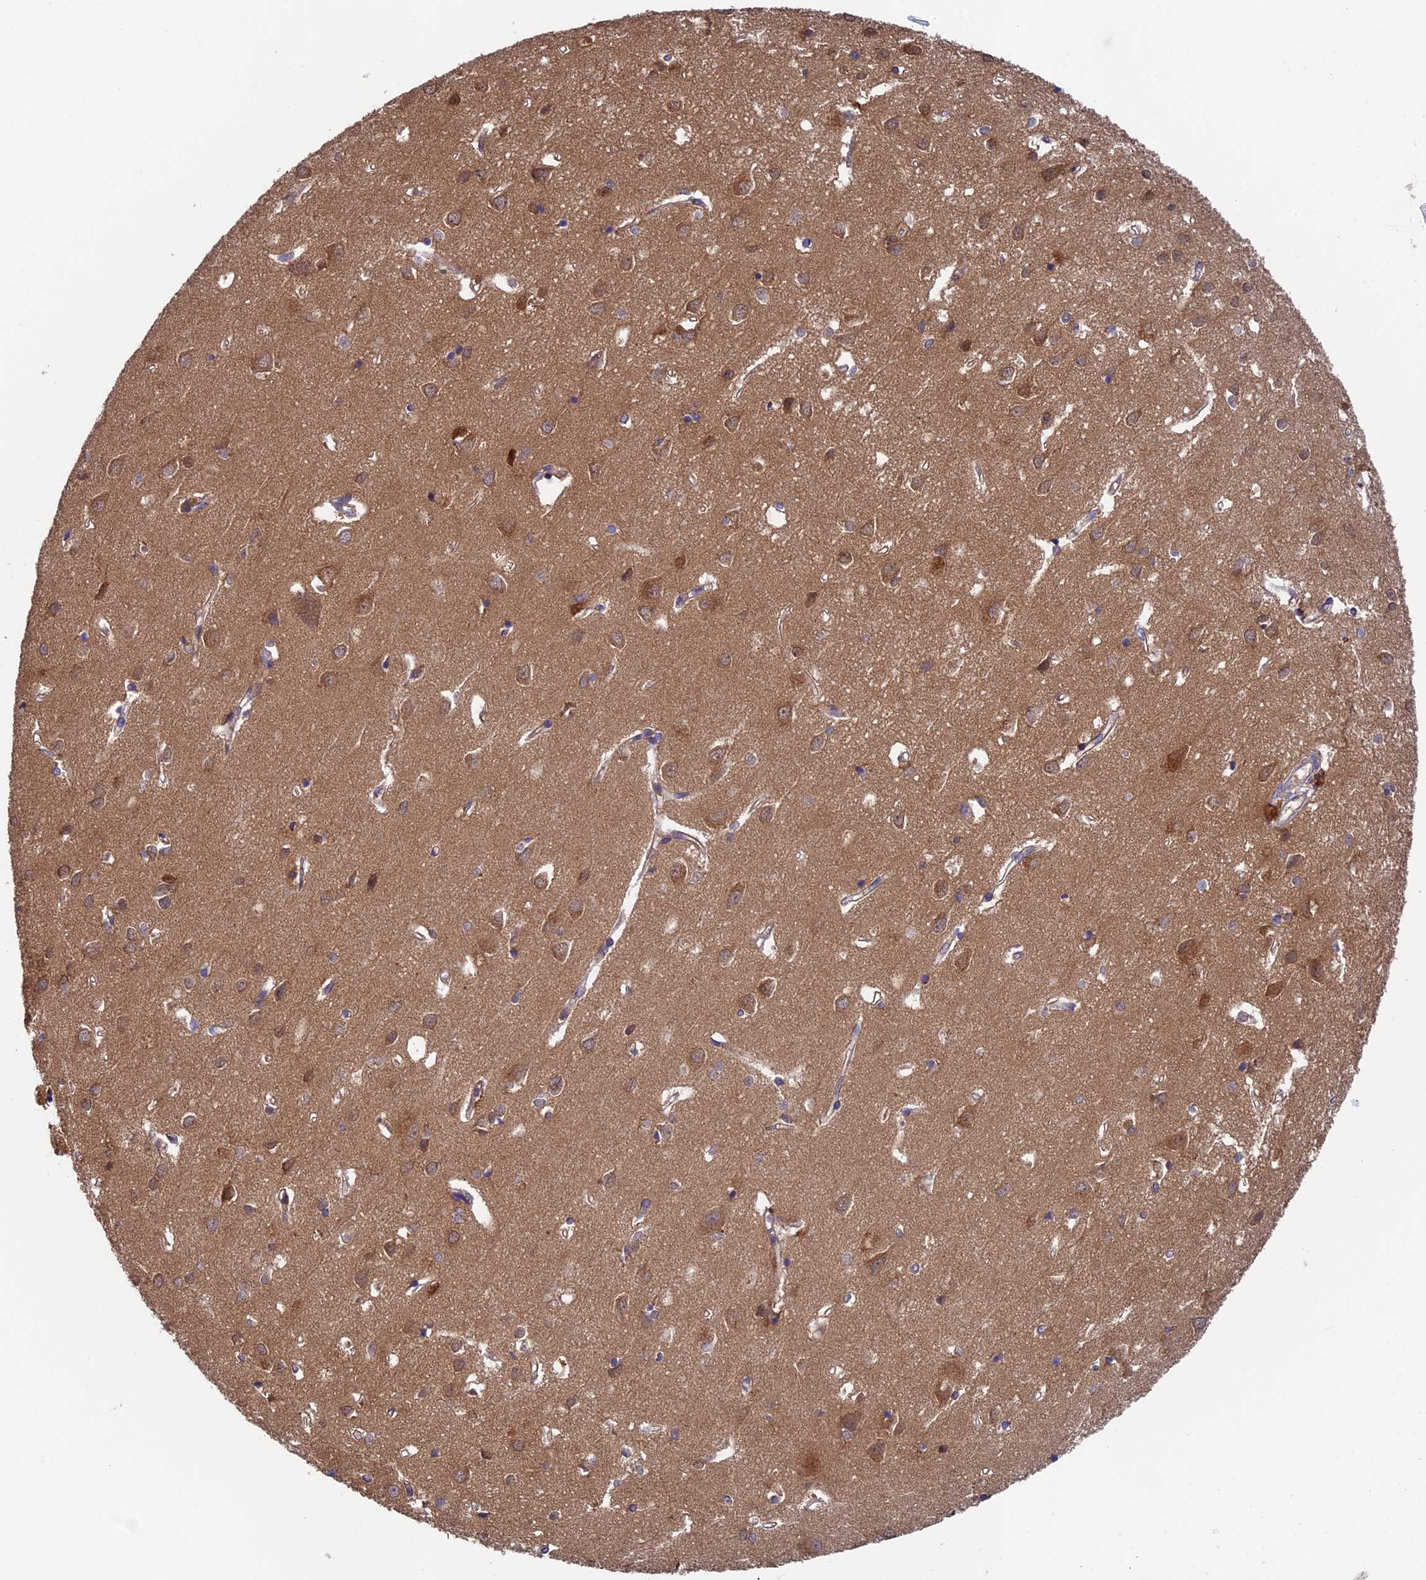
{"staining": {"intensity": "negative", "quantity": "none", "location": "none"}, "tissue": "cerebral cortex", "cell_type": "Endothelial cells", "image_type": "normal", "snomed": [{"axis": "morphology", "description": "Normal tissue, NOS"}, {"axis": "topography", "description": "Cerebral cortex"}], "caption": "This is an immunohistochemistry (IHC) histopathology image of benign human cerebral cortex. There is no staining in endothelial cells.", "gene": "LCMT1", "patient": {"sex": "female", "age": 64}}